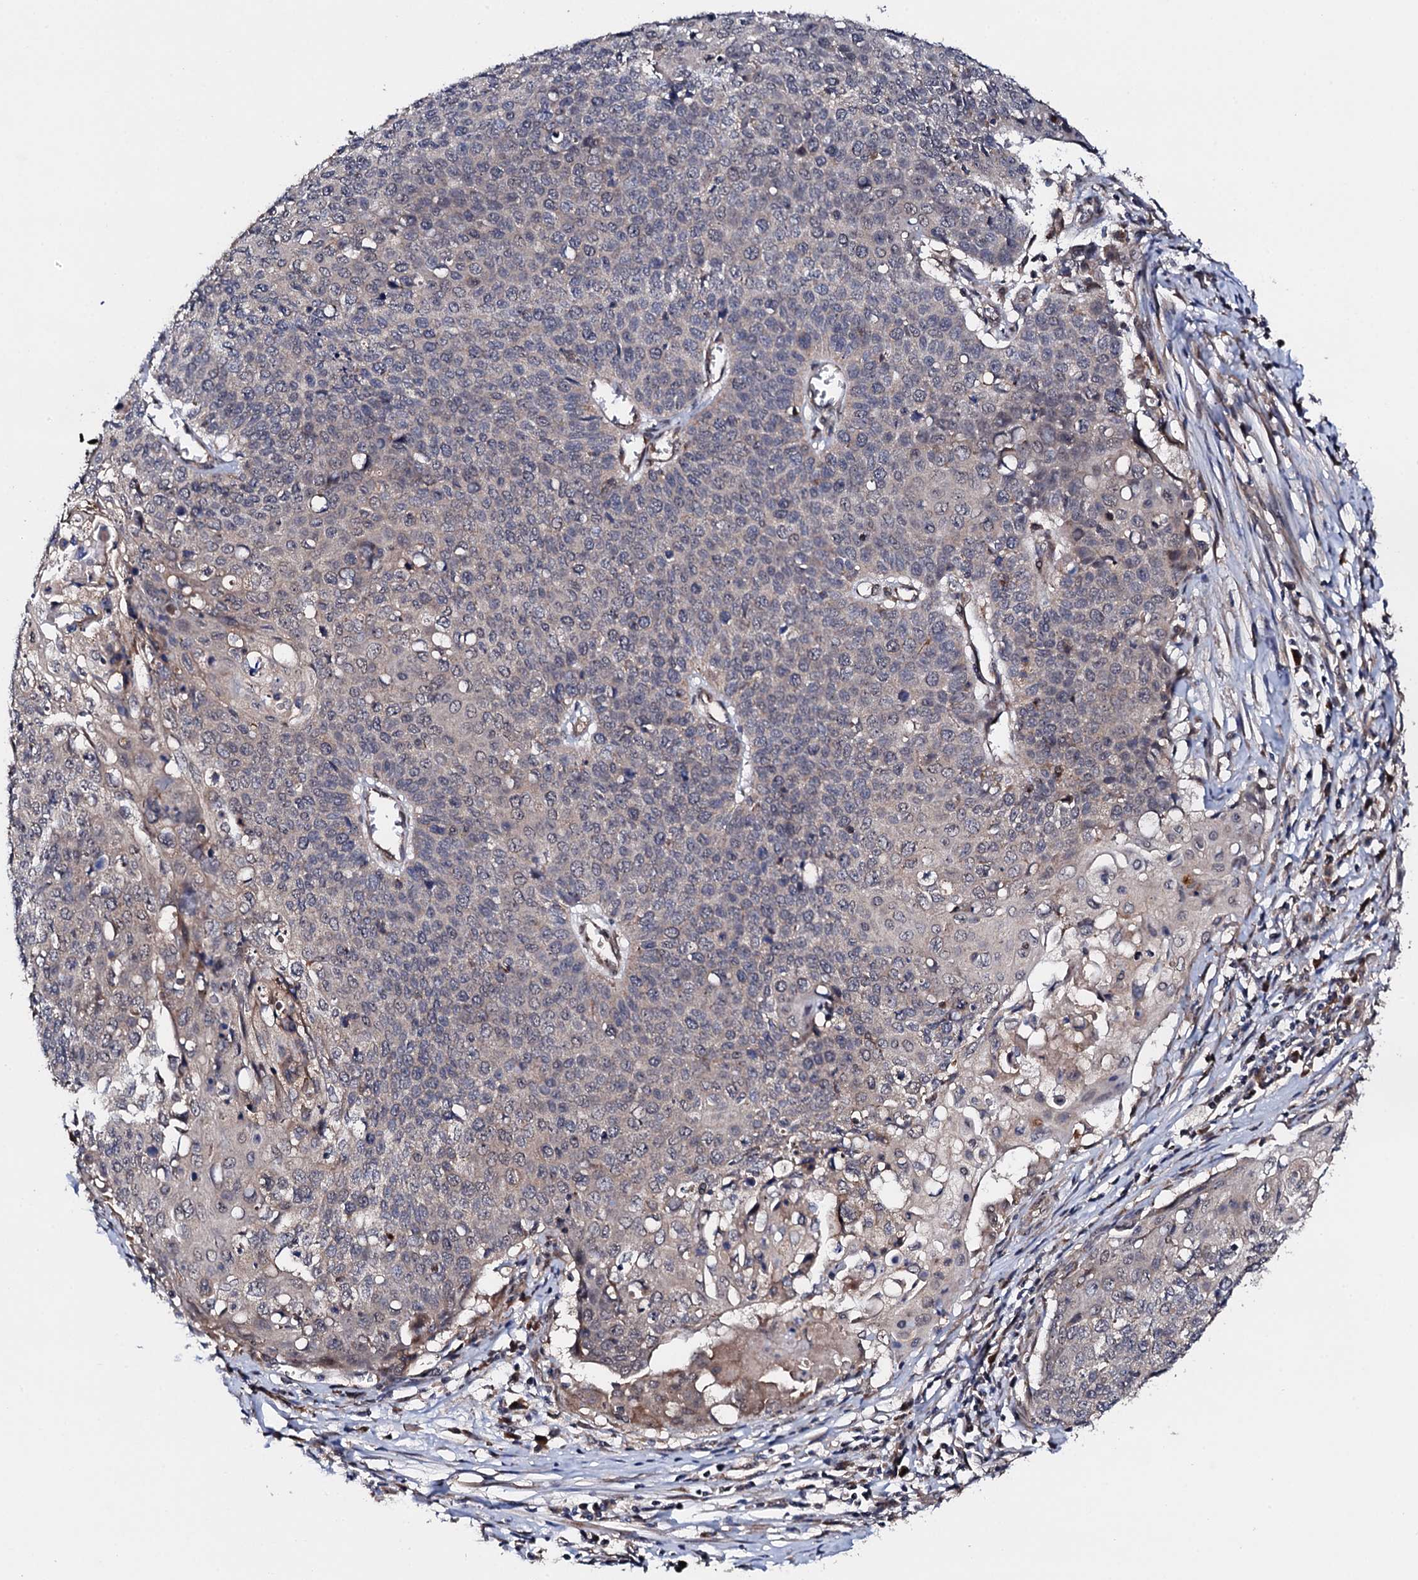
{"staining": {"intensity": "negative", "quantity": "none", "location": "none"}, "tissue": "cervical cancer", "cell_type": "Tumor cells", "image_type": "cancer", "snomed": [{"axis": "morphology", "description": "Squamous cell carcinoma, NOS"}, {"axis": "topography", "description": "Cervix"}], "caption": "There is no significant staining in tumor cells of cervical cancer (squamous cell carcinoma).", "gene": "IP6K1", "patient": {"sex": "female", "age": 39}}